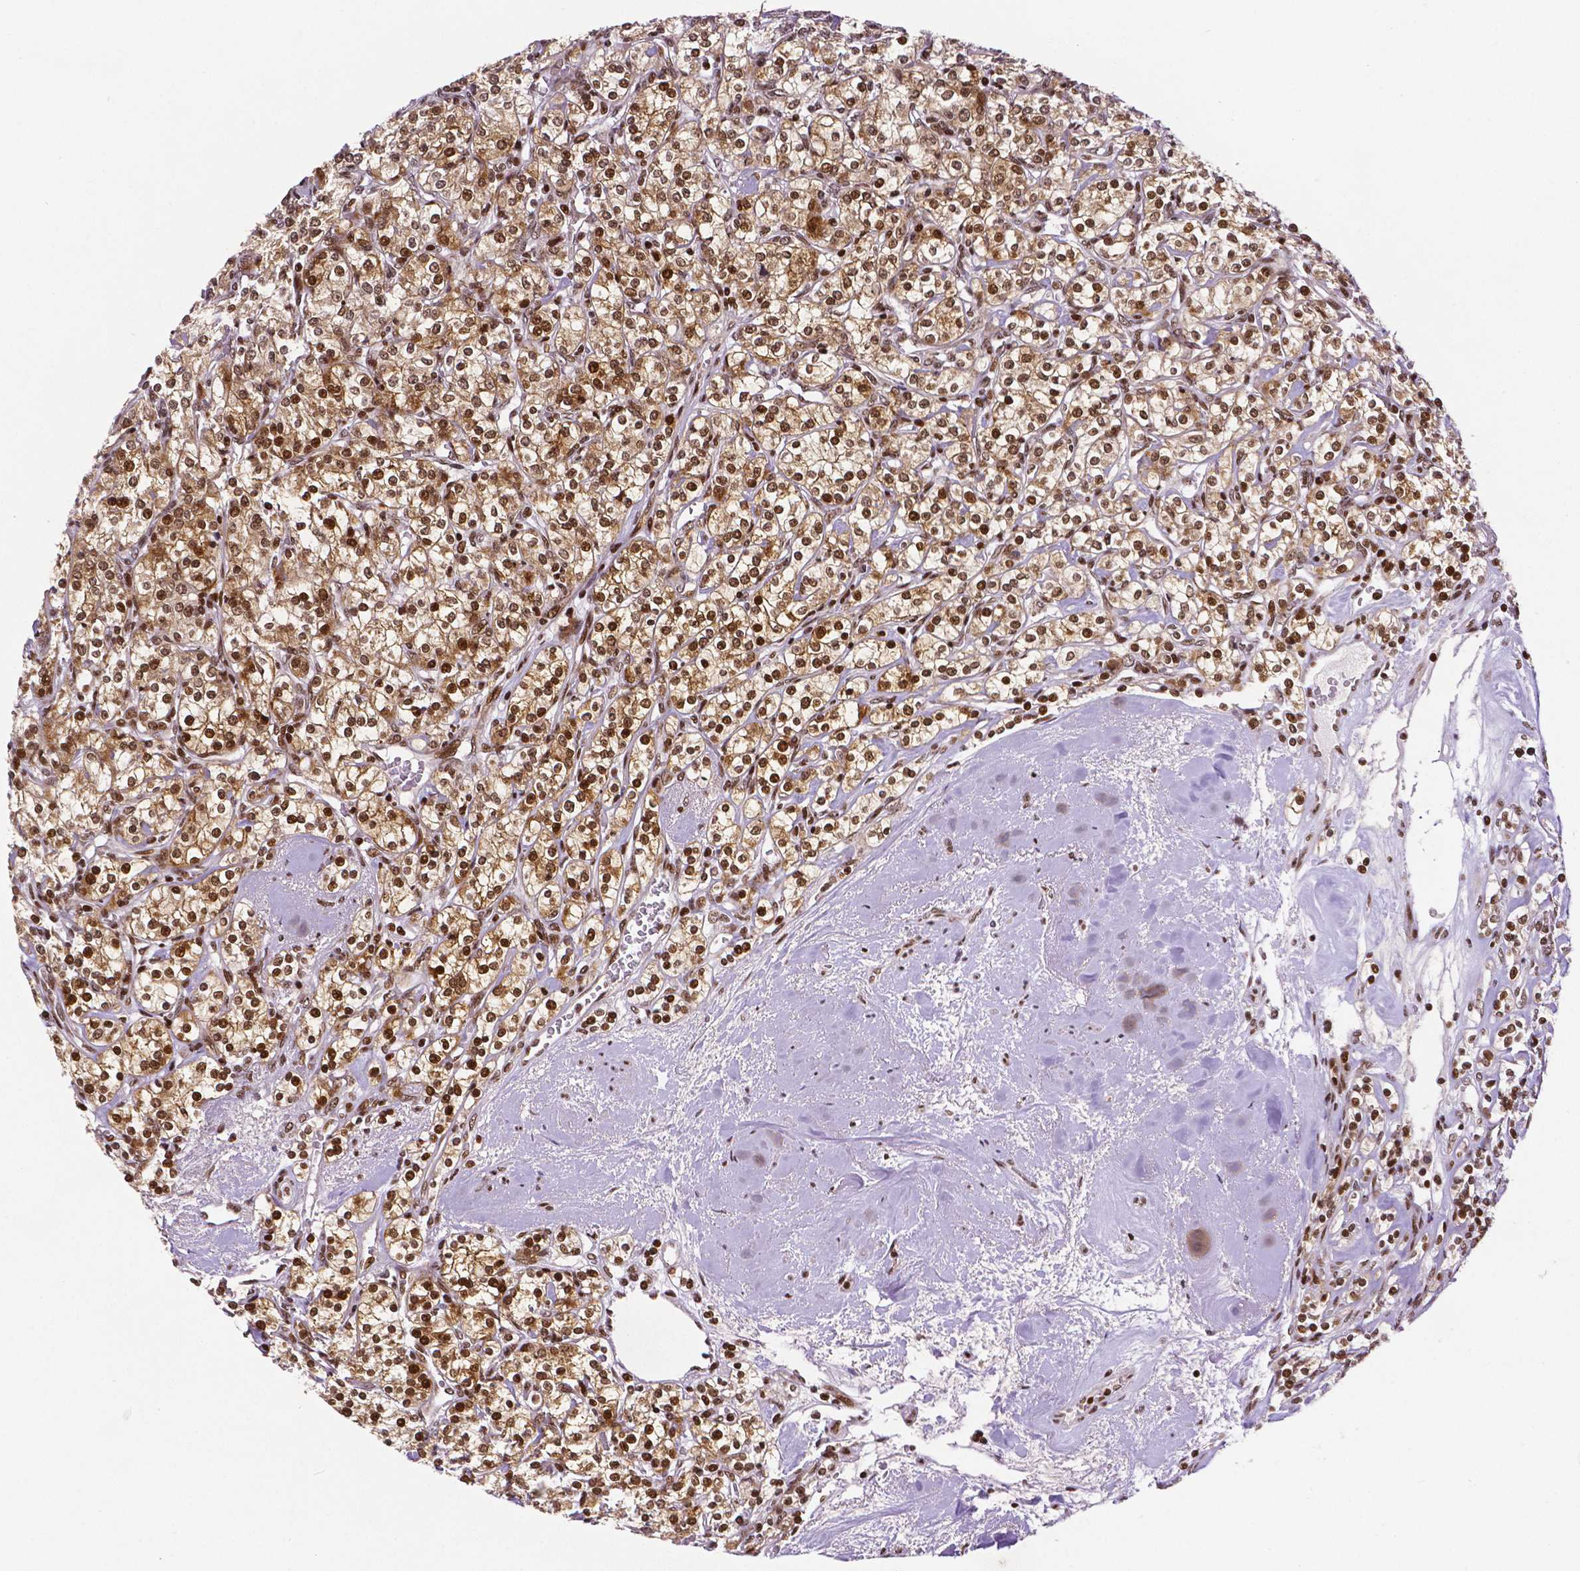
{"staining": {"intensity": "strong", "quantity": ">75%", "location": "cytoplasmic/membranous,nuclear"}, "tissue": "renal cancer", "cell_type": "Tumor cells", "image_type": "cancer", "snomed": [{"axis": "morphology", "description": "Adenocarcinoma, NOS"}, {"axis": "topography", "description": "Kidney"}], "caption": "This is an image of immunohistochemistry (IHC) staining of renal cancer (adenocarcinoma), which shows strong staining in the cytoplasmic/membranous and nuclear of tumor cells.", "gene": "CTCF", "patient": {"sex": "male", "age": 77}}